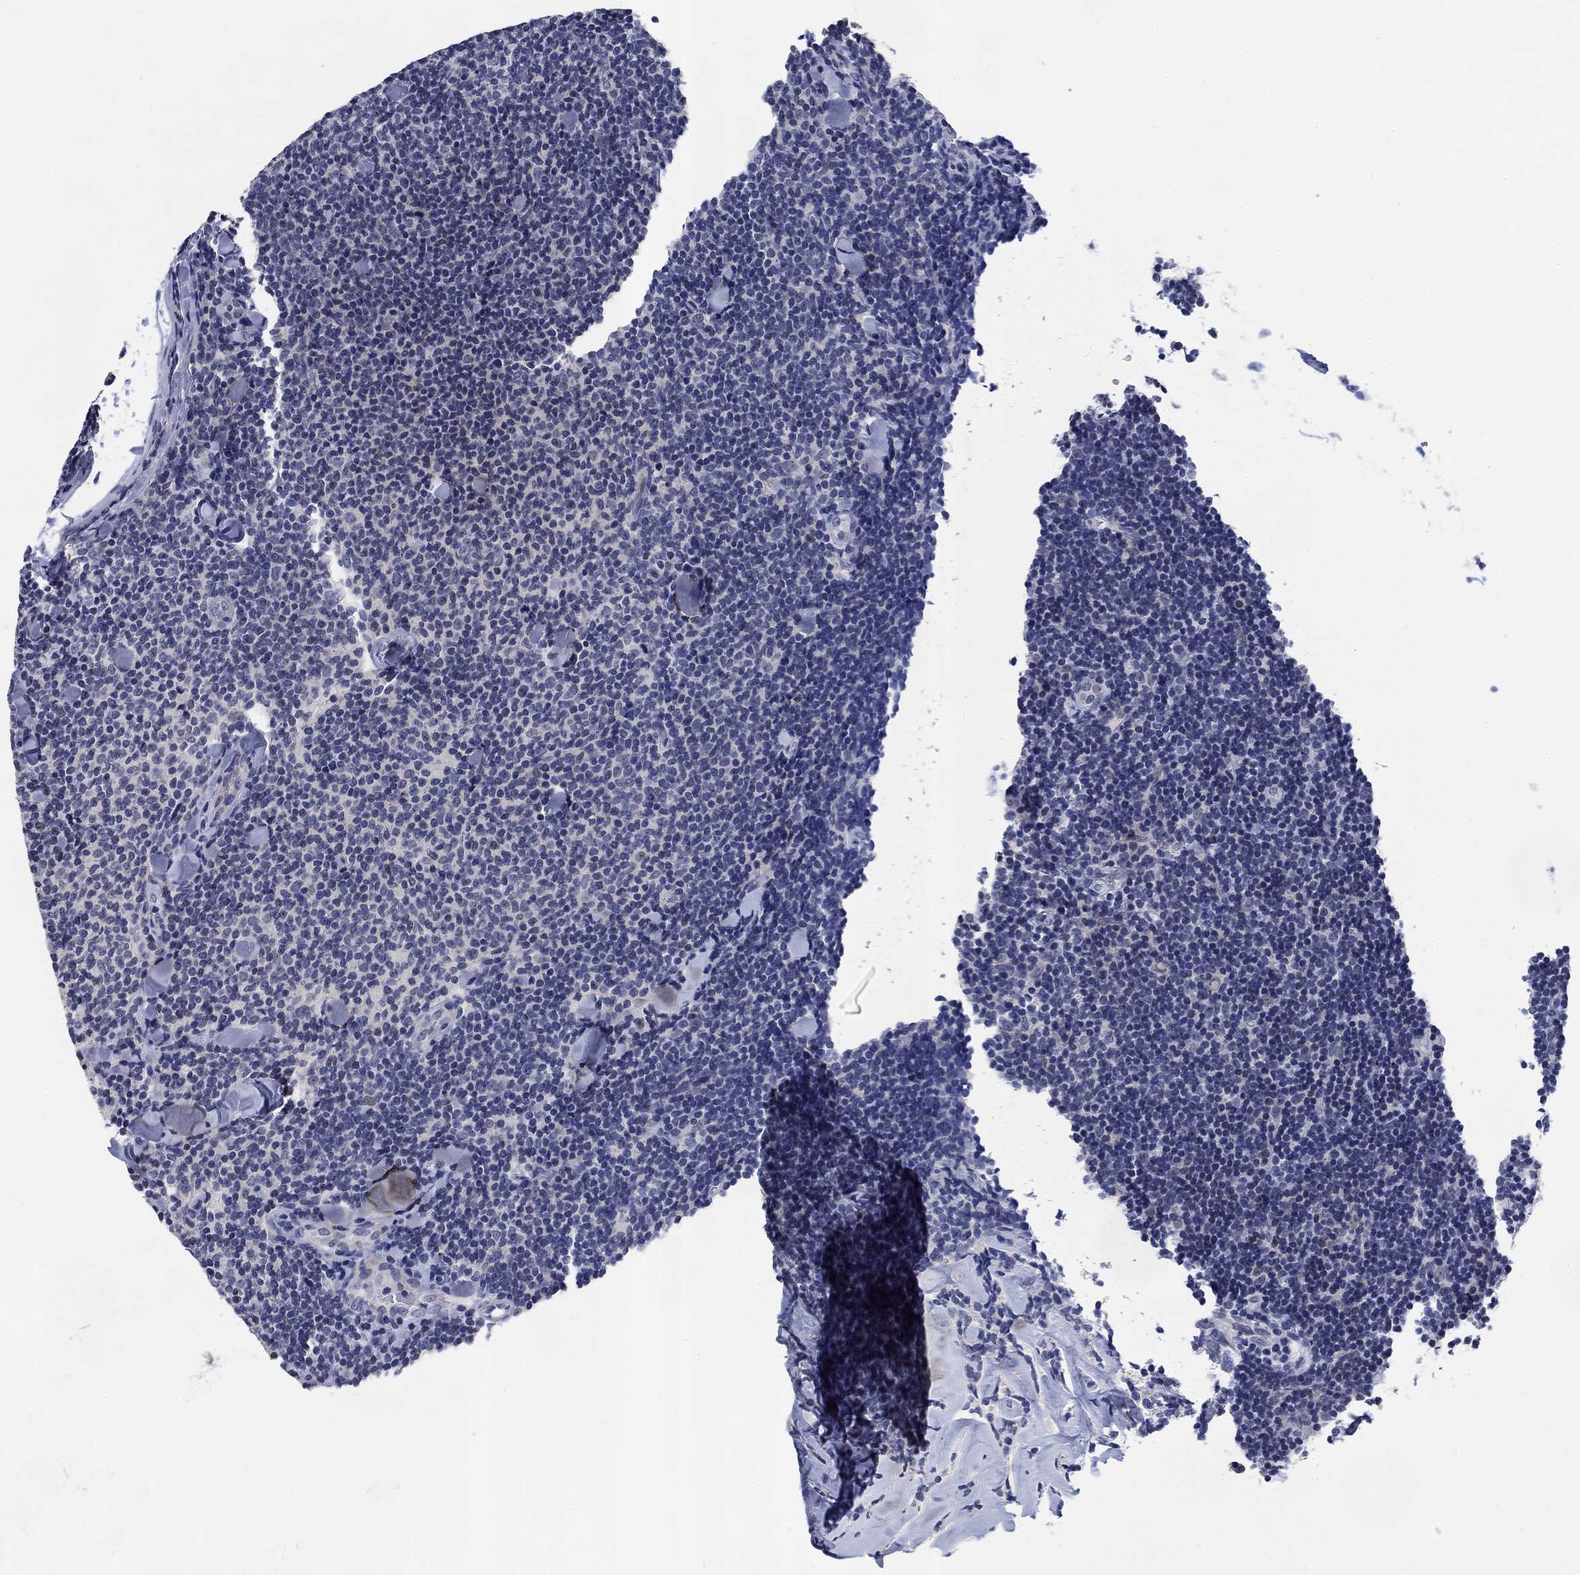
{"staining": {"intensity": "negative", "quantity": "none", "location": "none"}, "tissue": "lymphoma", "cell_type": "Tumor cells", "image_type": "cancer", "snomed": [{"axis": "morphology", "description": "Malignant lymphoma, non-Hodgkin's type, Low grade"}, {"axis": "topography", "description": "Lymph node"}], "caption": "Tumor cells are negative for protein expression in human malignant lymphoma, non-Hodgkin's type (low-grade).", "gene": "DAZL", "patient": {"sex": "female", "age": 56}}